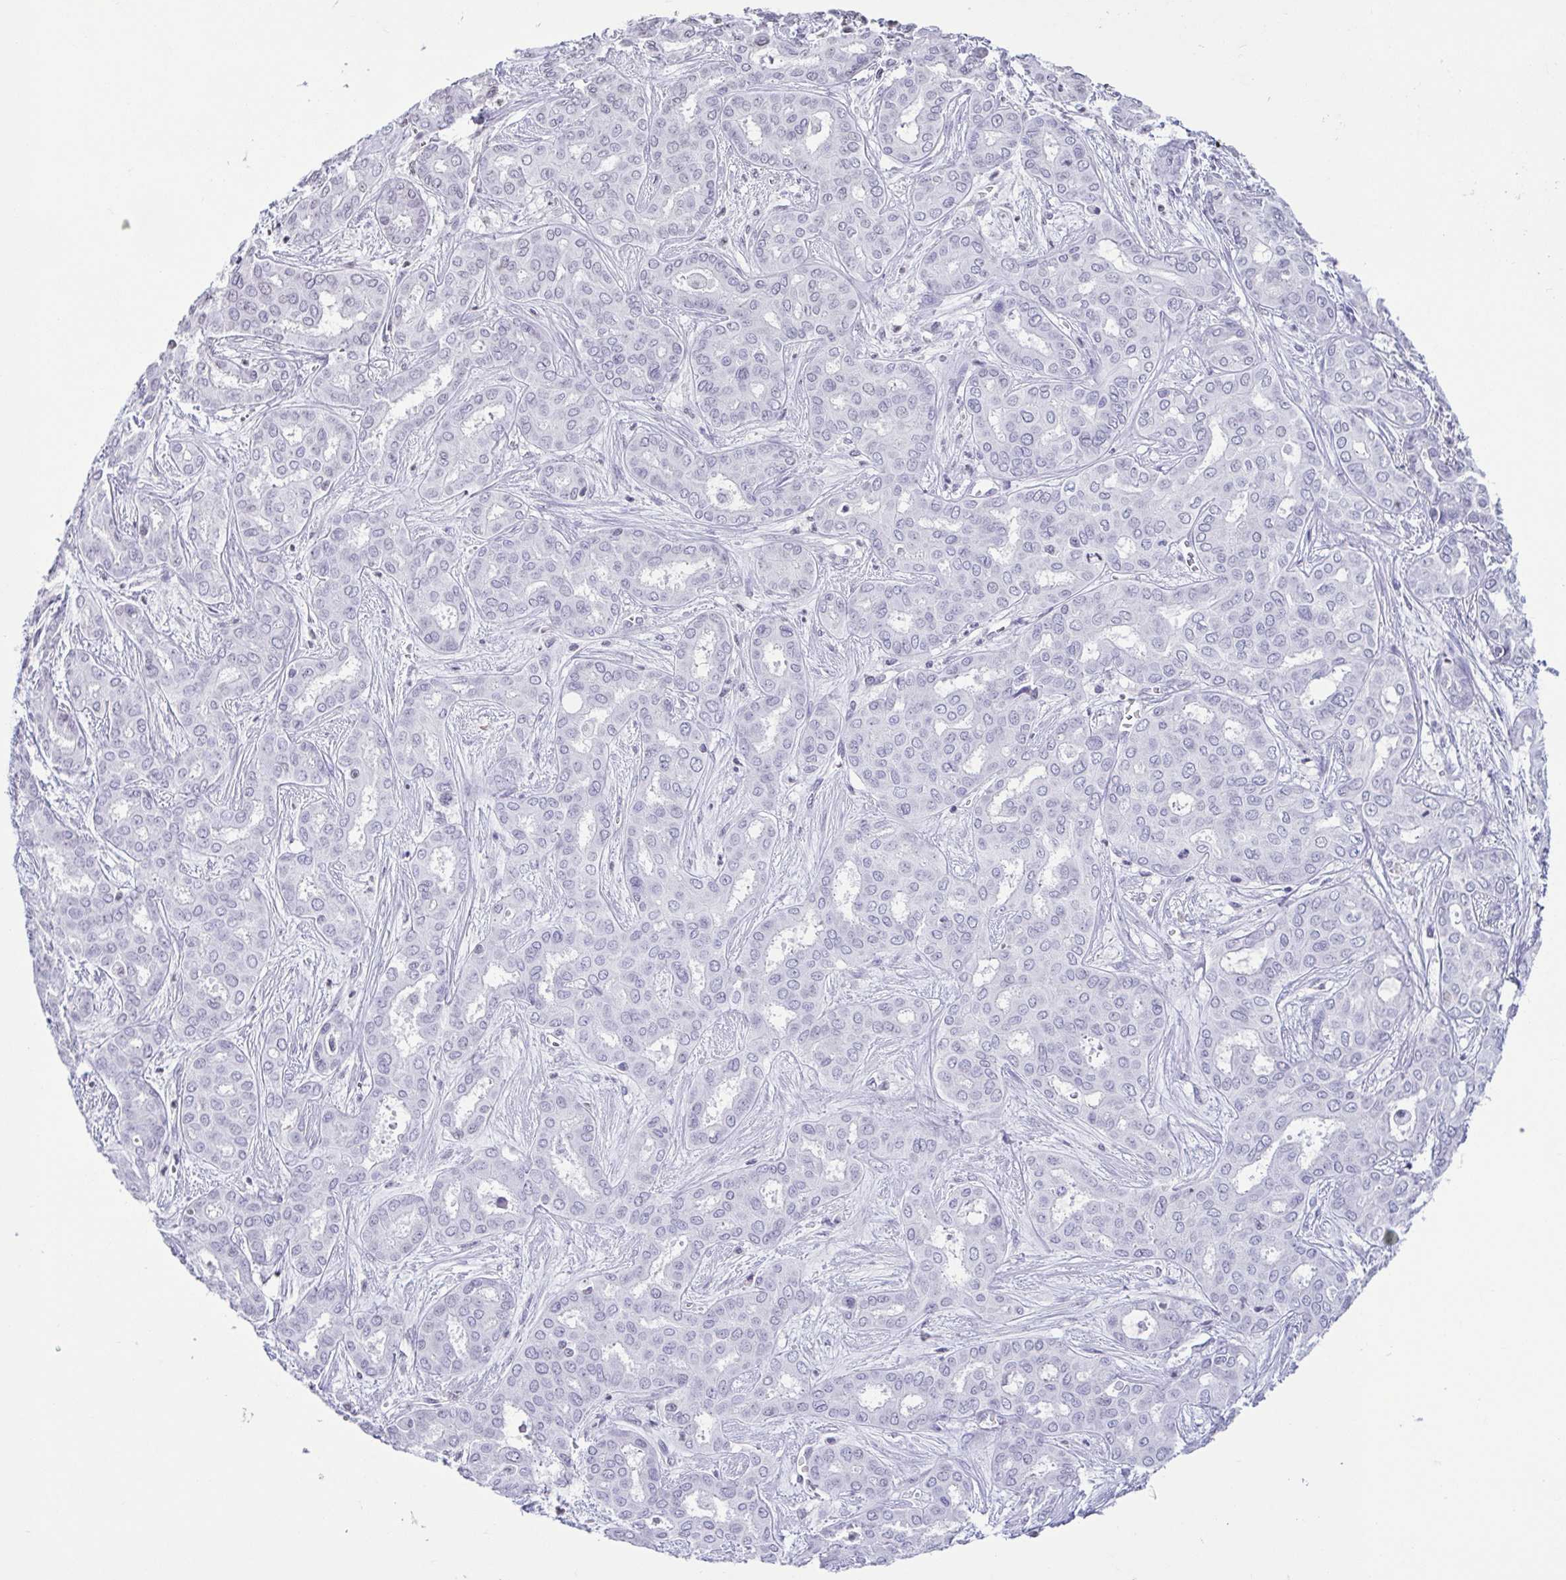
{"staining": {"intensity": "negative", "quantity": "none", "location": "none"}, "tissue": "liver cancer", "cell_type": "Tumor cells", "image_type": "cancer", "snomed": [{"axis": "morphology", "description": "Cholangiocarcinoma"}, {"axis": "topography", "description": "Liver"}], "caption": "Tumor cells show no significant positivity in liver cholangiocarcinoma. (Brightfield microscopy of DAB immunohistochemistry at high magnification).", "gene": "VCY1B", "patient": {"sex": "female", "age": 64}}